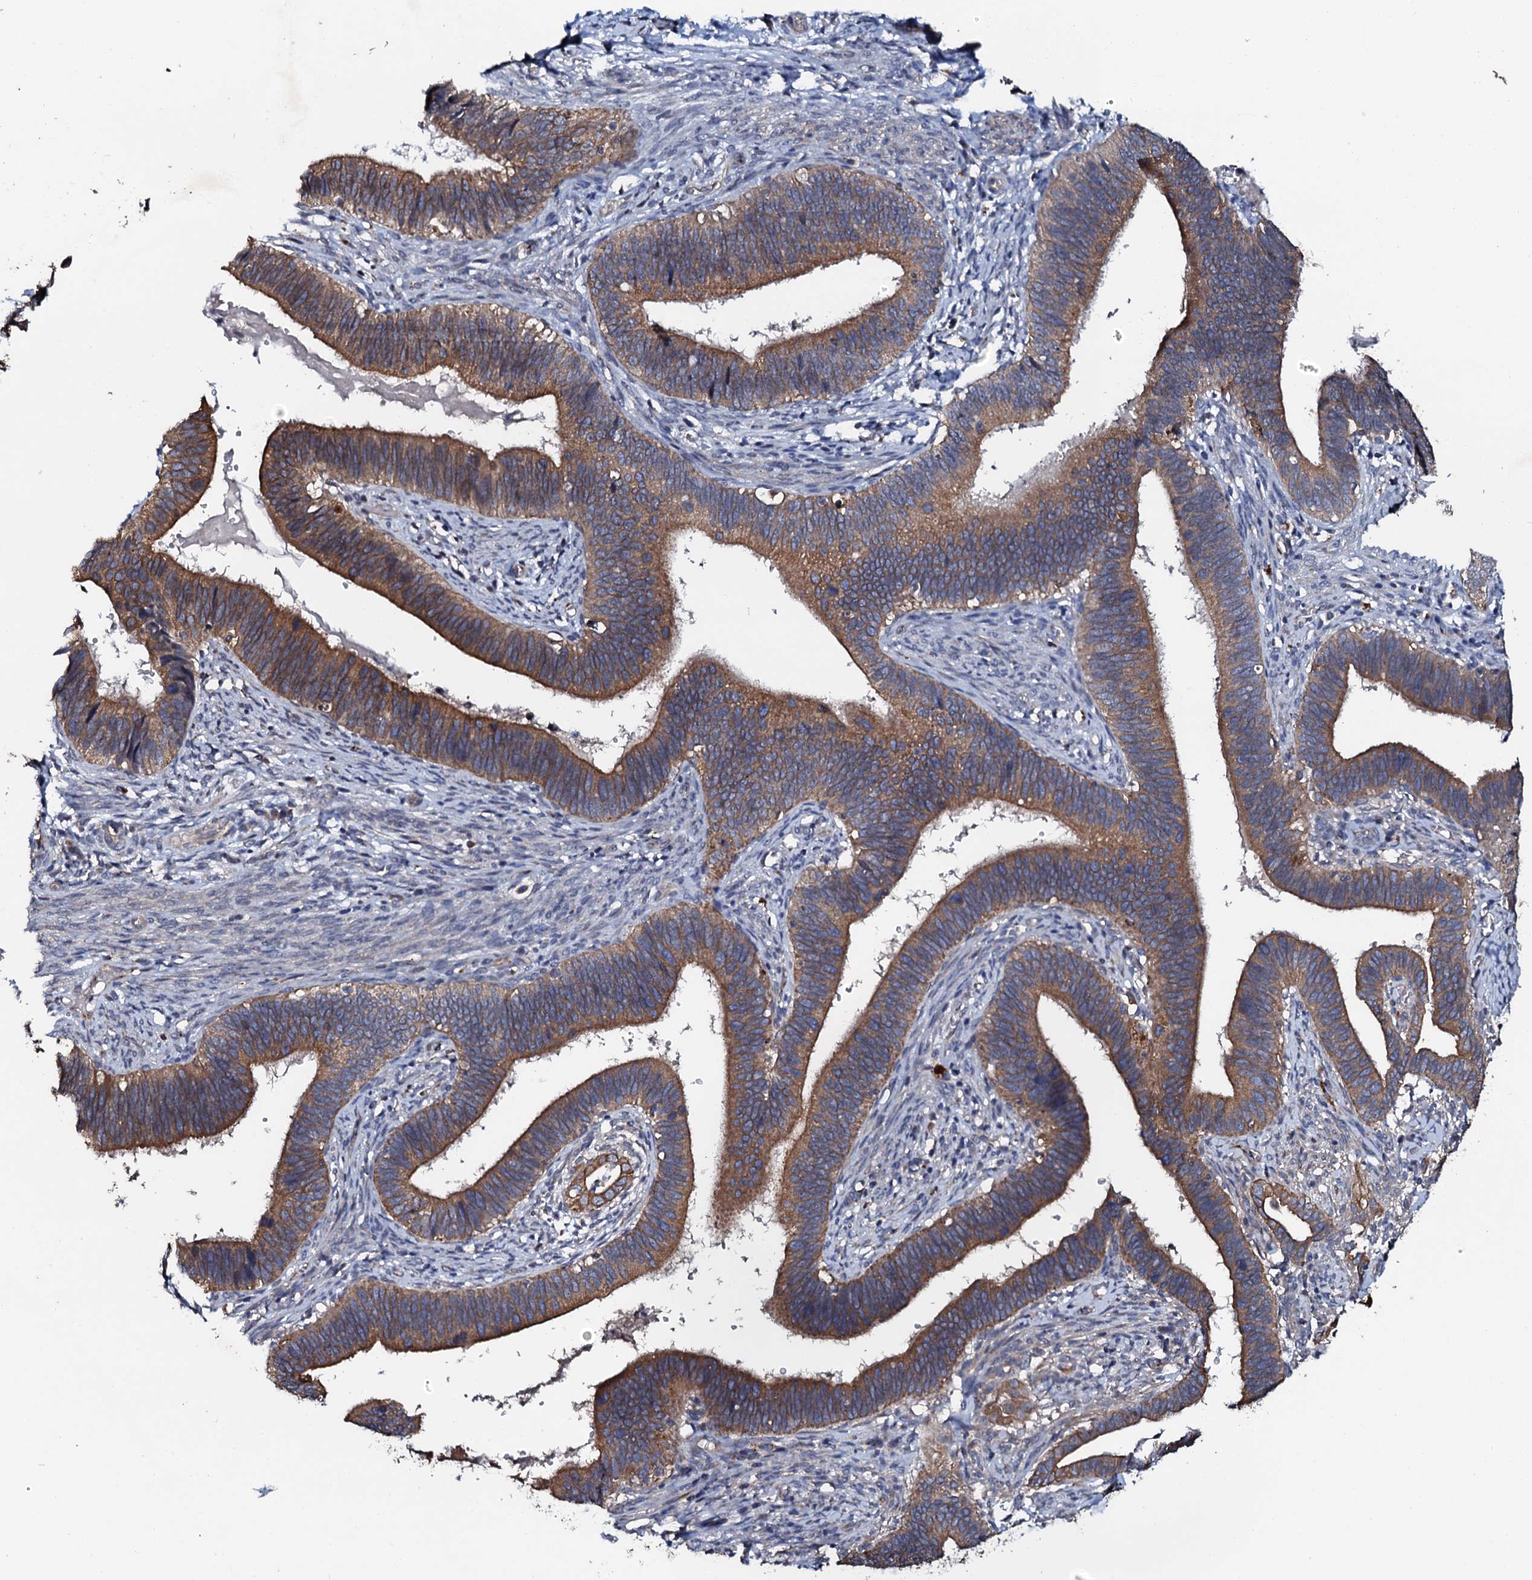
{"staining": {"intensity": "moderate", "quantity": ">75%", "location": "cytoplasmic/membranous"}, "tissue": "cervical cancer", "cell_type": "Tumor cells", "image_type": "cancer", "snomed": [{"axis": "morphology", "description": "Adenocarcinoma, NOS"}, {"axis": "topography", "description": "Cervix"}], "caption": "Cervical adenocarcinoma stained with IHC reveals moderate cytoplasmic/membranous positivity in about >75% of tumor cells.", "gene": "GLCE", "patient": {"sex": "female", "age": 42}}